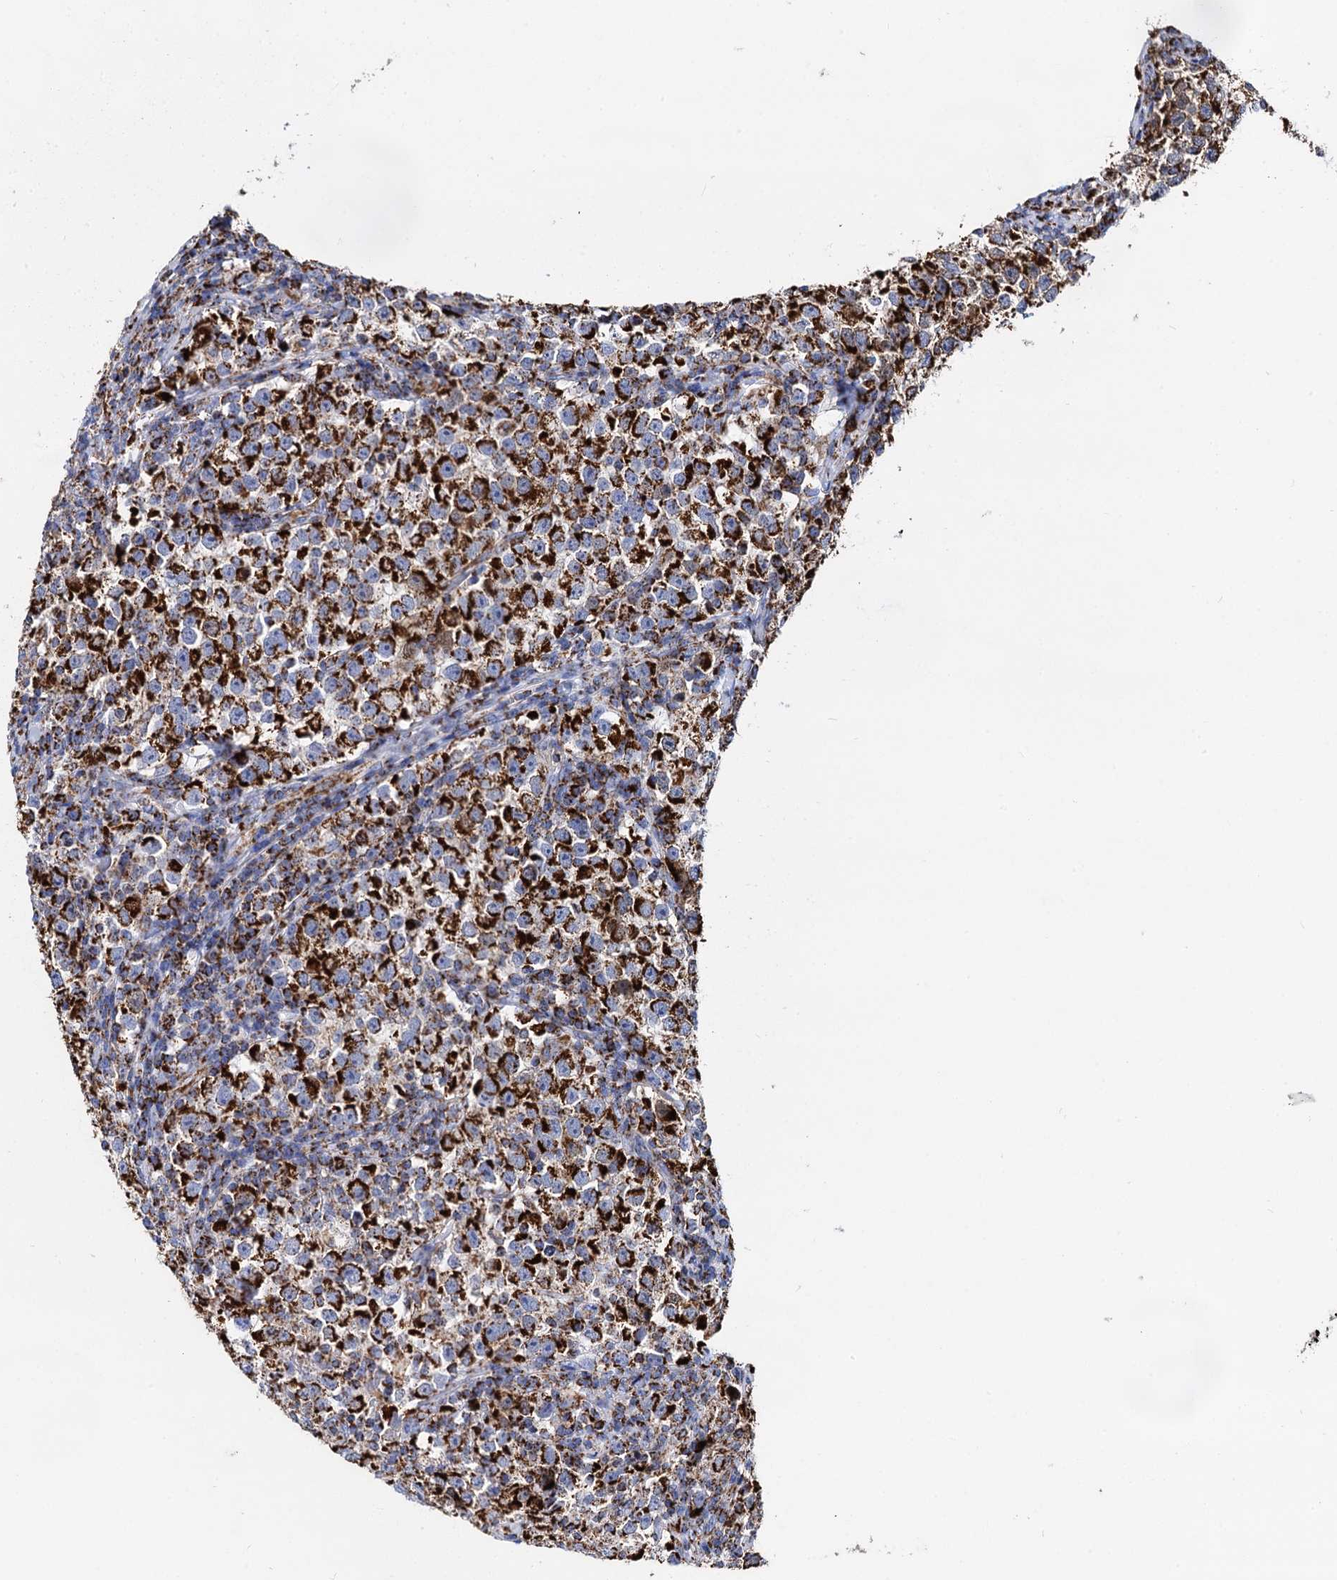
{"staining": {"intensity": "strong", "quantity": ">75%", "location": "cytoplasmic/membranous"}, "tissue": "testis cancer", "cell_type": "Tumor cells", "image_type": "cancer", "snomed": [{"axis": "morphology", "description": "Normal tissue, NOS"}, {"axis": "morphology", "description": "Seminoma, NOS"}, {"axis": "topography", "description": "Testis"}], "caption": "This photomicrograph shows immunohistochemistry staining of human seminoma (testis), with high strong cytoplasmic/membranous expression in approximately >75% of tumor cells.", "gene": "TIMM10", "patient": {"sex": "male", "age": 43}}